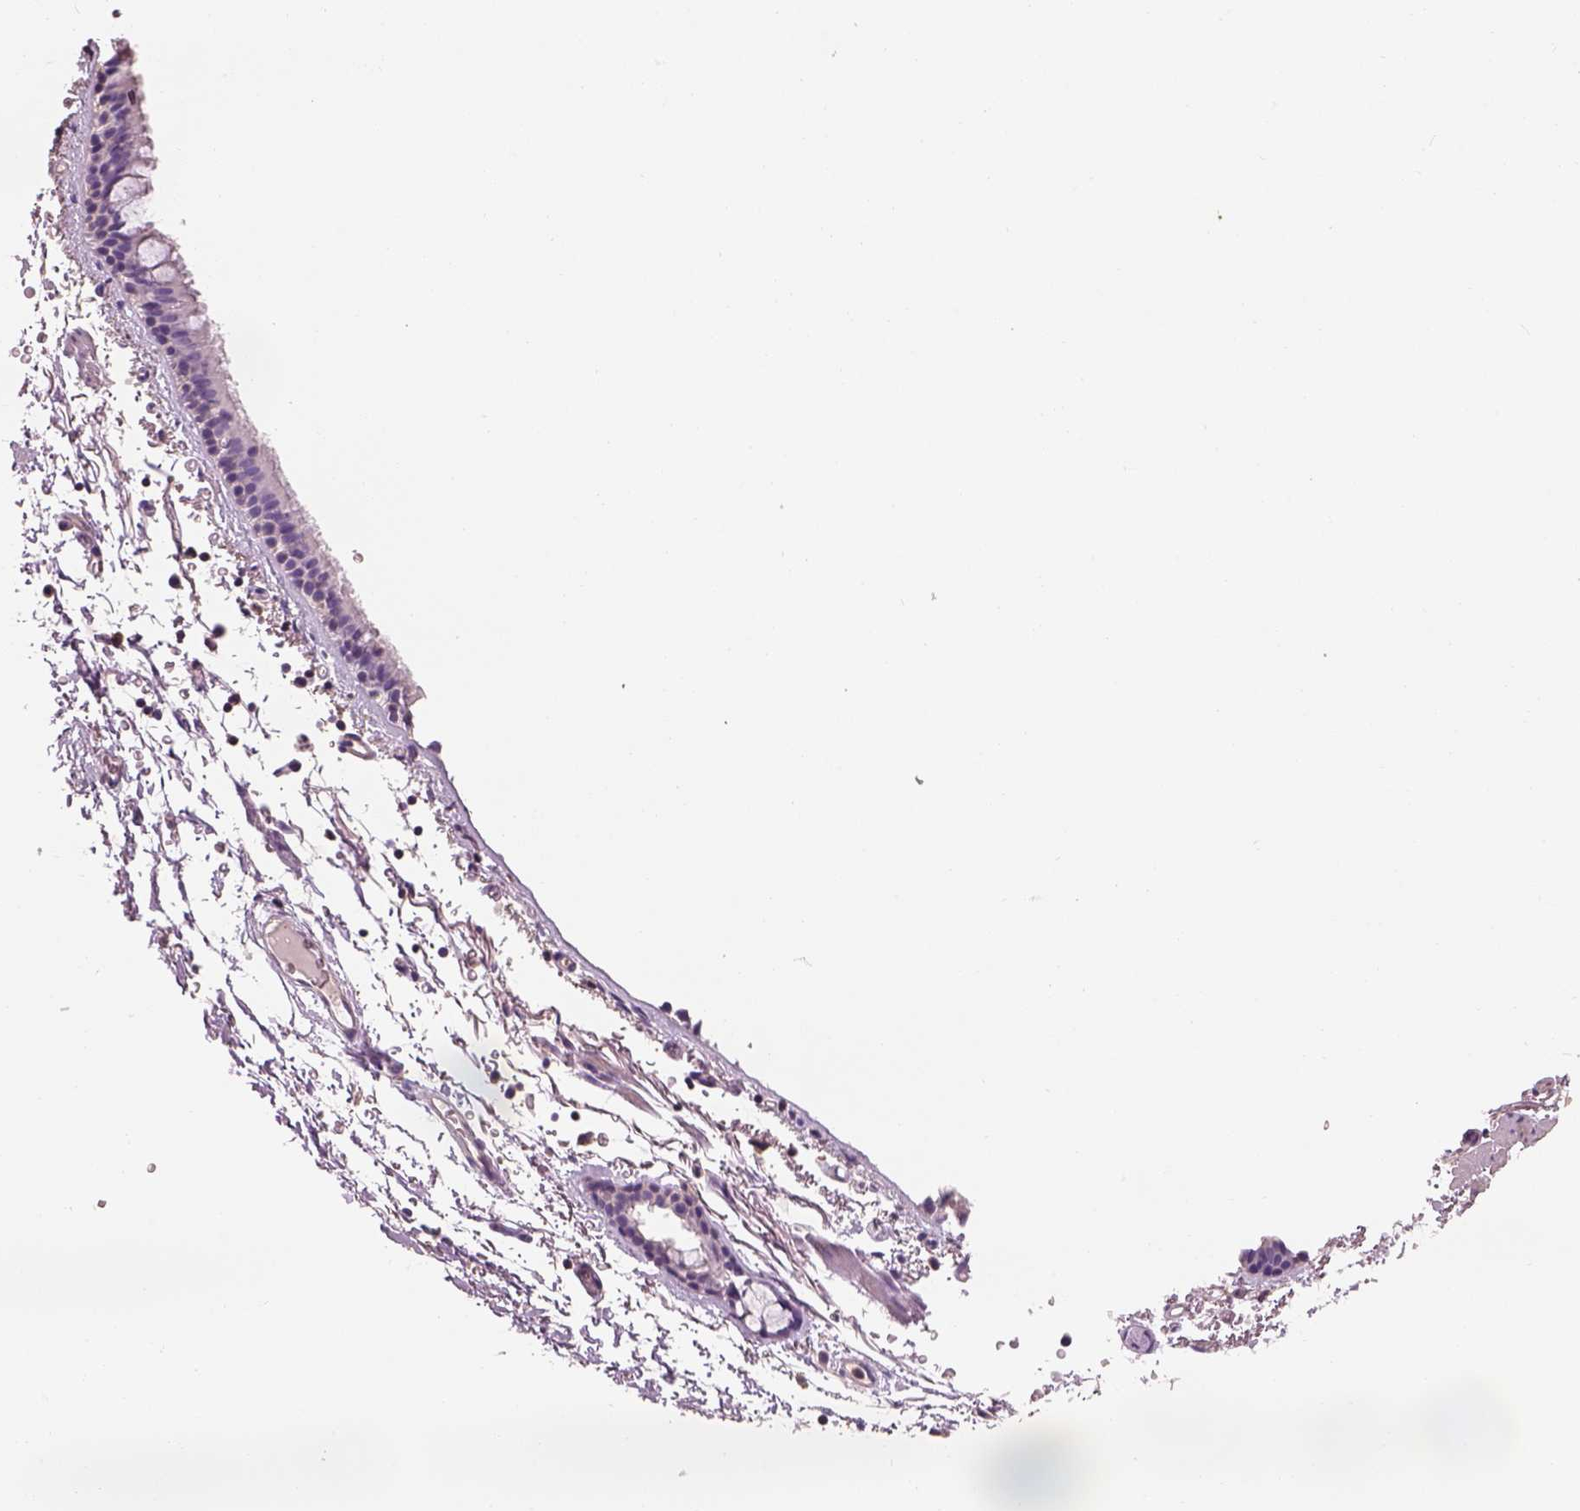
{"staining": {"intensity": "negative", "quantity": "none", "location": "none"}, "tissue": "bronchus", "cell_type": "Respiratory epithelial cells", "image_type": "normal", "snomed": [{"axis": "morphology", "description": "Normal tissue, NOS"}, {"axis": "topography", "description": "Bronchus"}], "caption": "An immunohistochemistry histopathology image of unremarkable bronchus is shown. There is no staining in respiratory epithelial cells of bronchus.", "gene": "OTUD6A", "patient": {"sex": "female", "age": 61}}